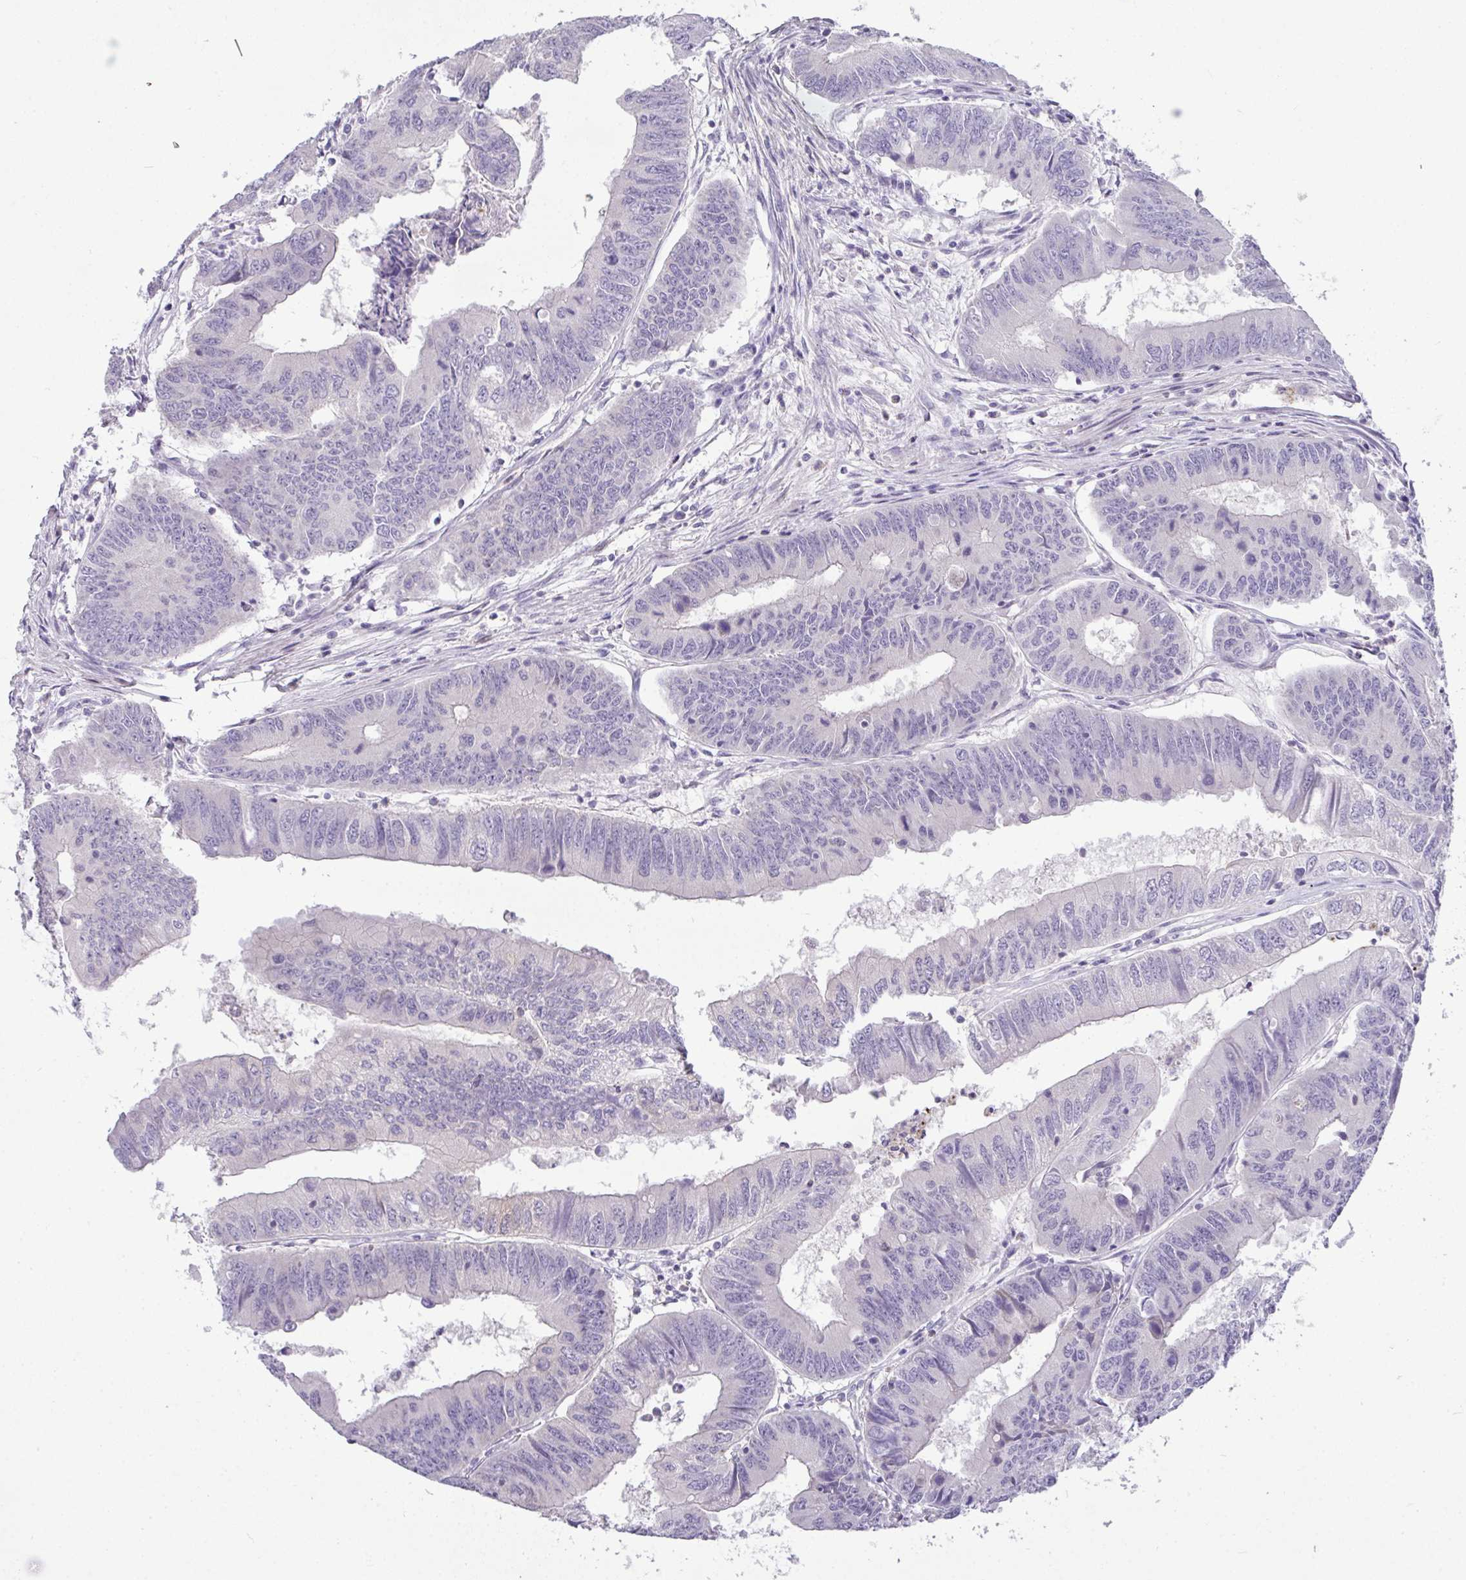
{"staining": {"intensity": "negative", "quantity": "none", "location": "none"}, "tissue": "colorectal cancer", "cell_type": "Tumor cells", "image_type": "cancer", "snomed": [{"axis": "morphology", "description": "Adenocarcinoma, NOS"}, {"axis": "topography", "description": "Colon"}], "caption": "This photomicrograph is of colorectal adenocarcinoma stained with IHC to label a protein in brown with the nuclei are counter-stained blue. There is no expression in tumor cells.", "gene": "LIPE", "patient": {"sex": "male", "age": 53}}